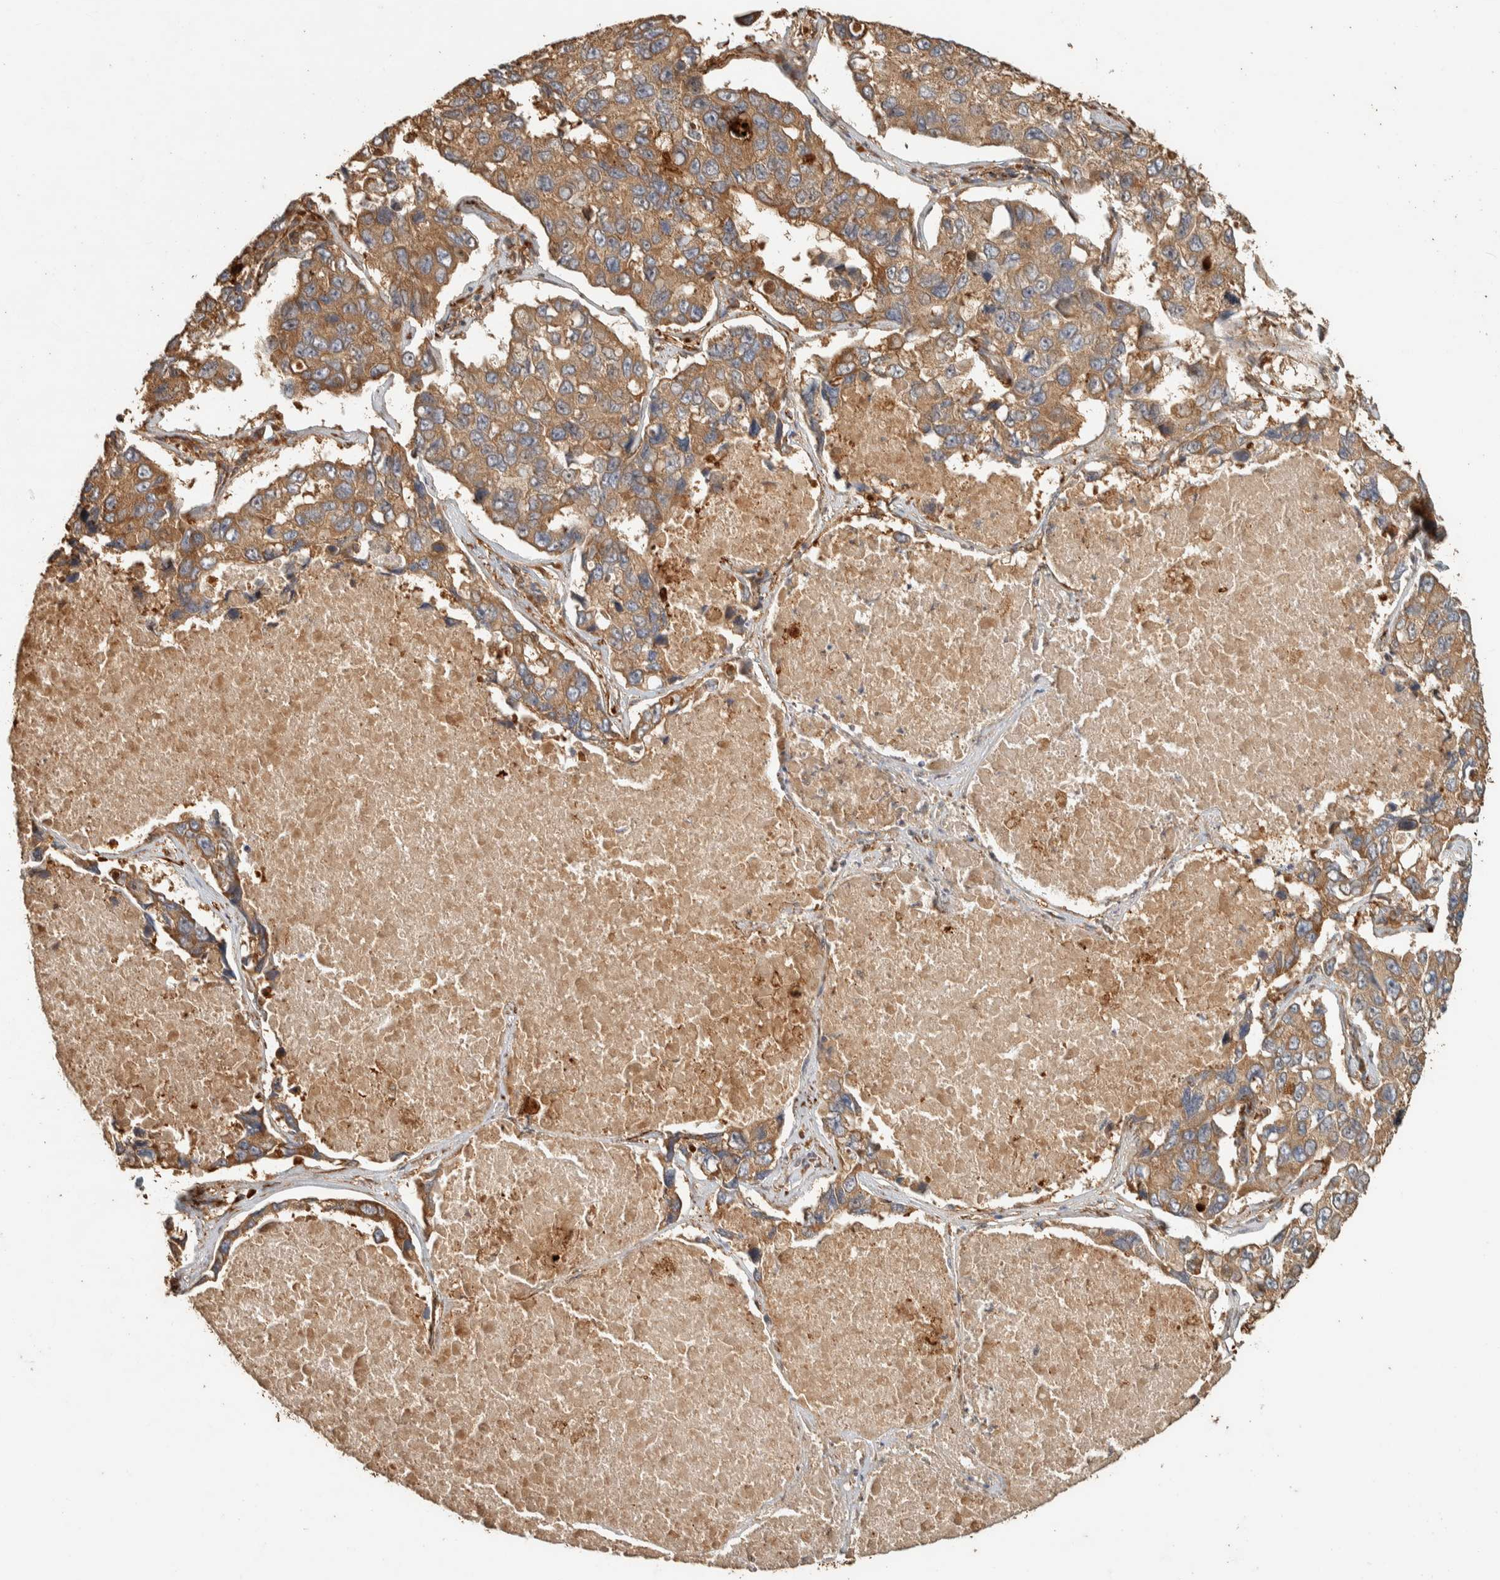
{"staining": {"intensity": "moderate", "quantity": ">75%", "location": "cytoplasmic/membranous"}, "tissue": "lung cancer", "cell_type": "Tumor cells", "image_type": "cancer", "snomed": [{"axis": "morphology", "description": "Adenocarcinoma, NOS"}, {"axis": "topography", "description": "Lung"}], "caption": "Immunohistochemistry of human lung cancer shows medium levels of moderate cytoplasmic/membranous expression in approximately >75% of tumor cells. (DAB (3,3'-diaminobenzidine) IHC with brightfield microscopy, high magnification).", "gene": "EXOC7", "patient": {"sex": "male", "age": 64}}